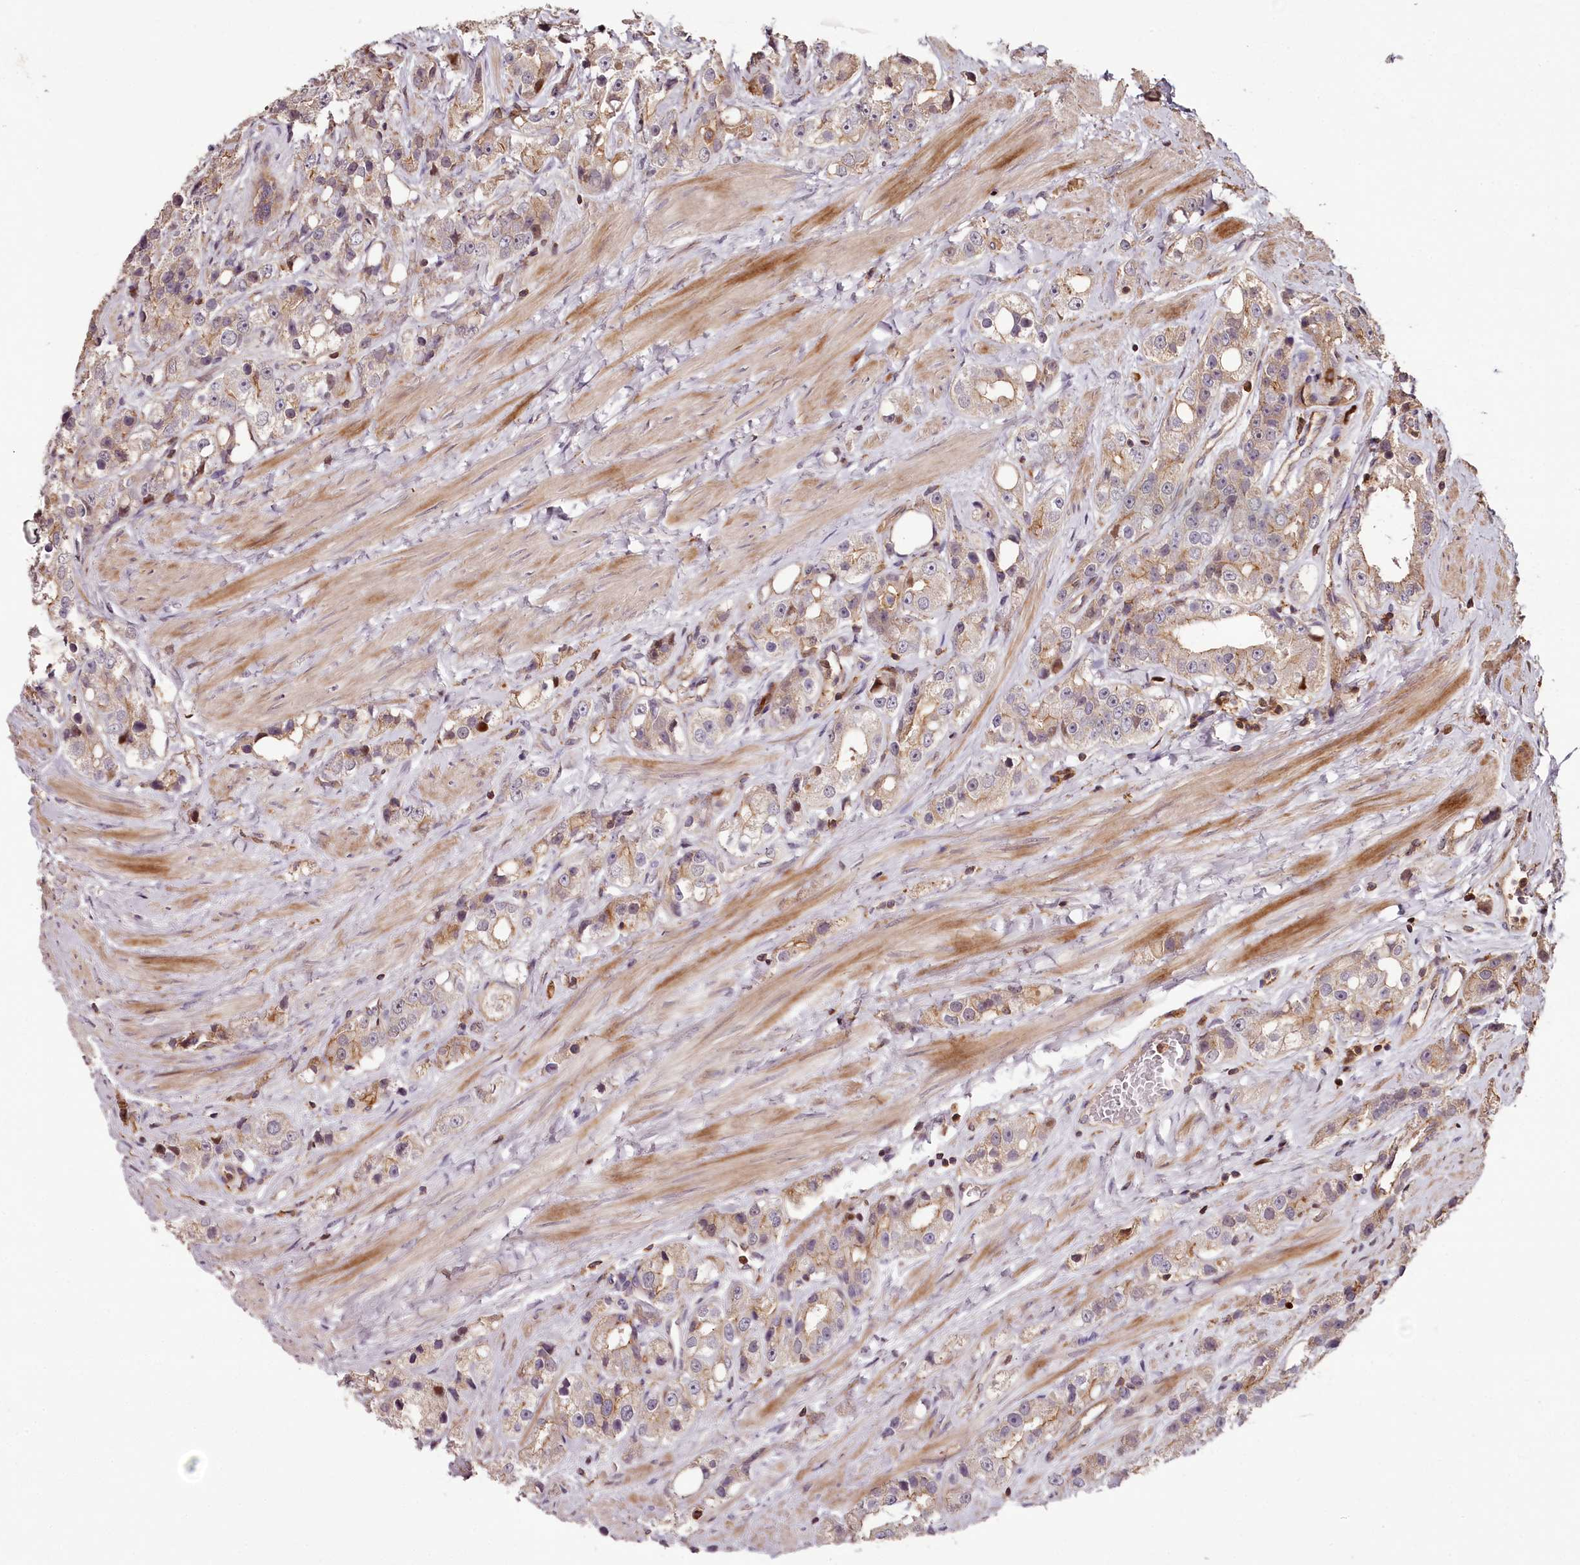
{"staining": {"intensity": "weak", "quantity": "25%-75%", "location": "cytoplasmic/membranous"}, "tissue": "prostate cancer", "cell_type": "Tumor cells", "image_type": "cancer", "snomed": [{"axis": "morphology", "description": "Adenocarcinoma, NOS"}, {"axis": "topography", "description": "Prostate"}], "caption": "The histopathology image exhibits staining of adenocarcinoma (prostate), revealing weak cytoplasmic/membranous protein staining (brown color) within tumor cells.", "gene": "KIF14", "patient": {"sex": "male", "age": 79}}